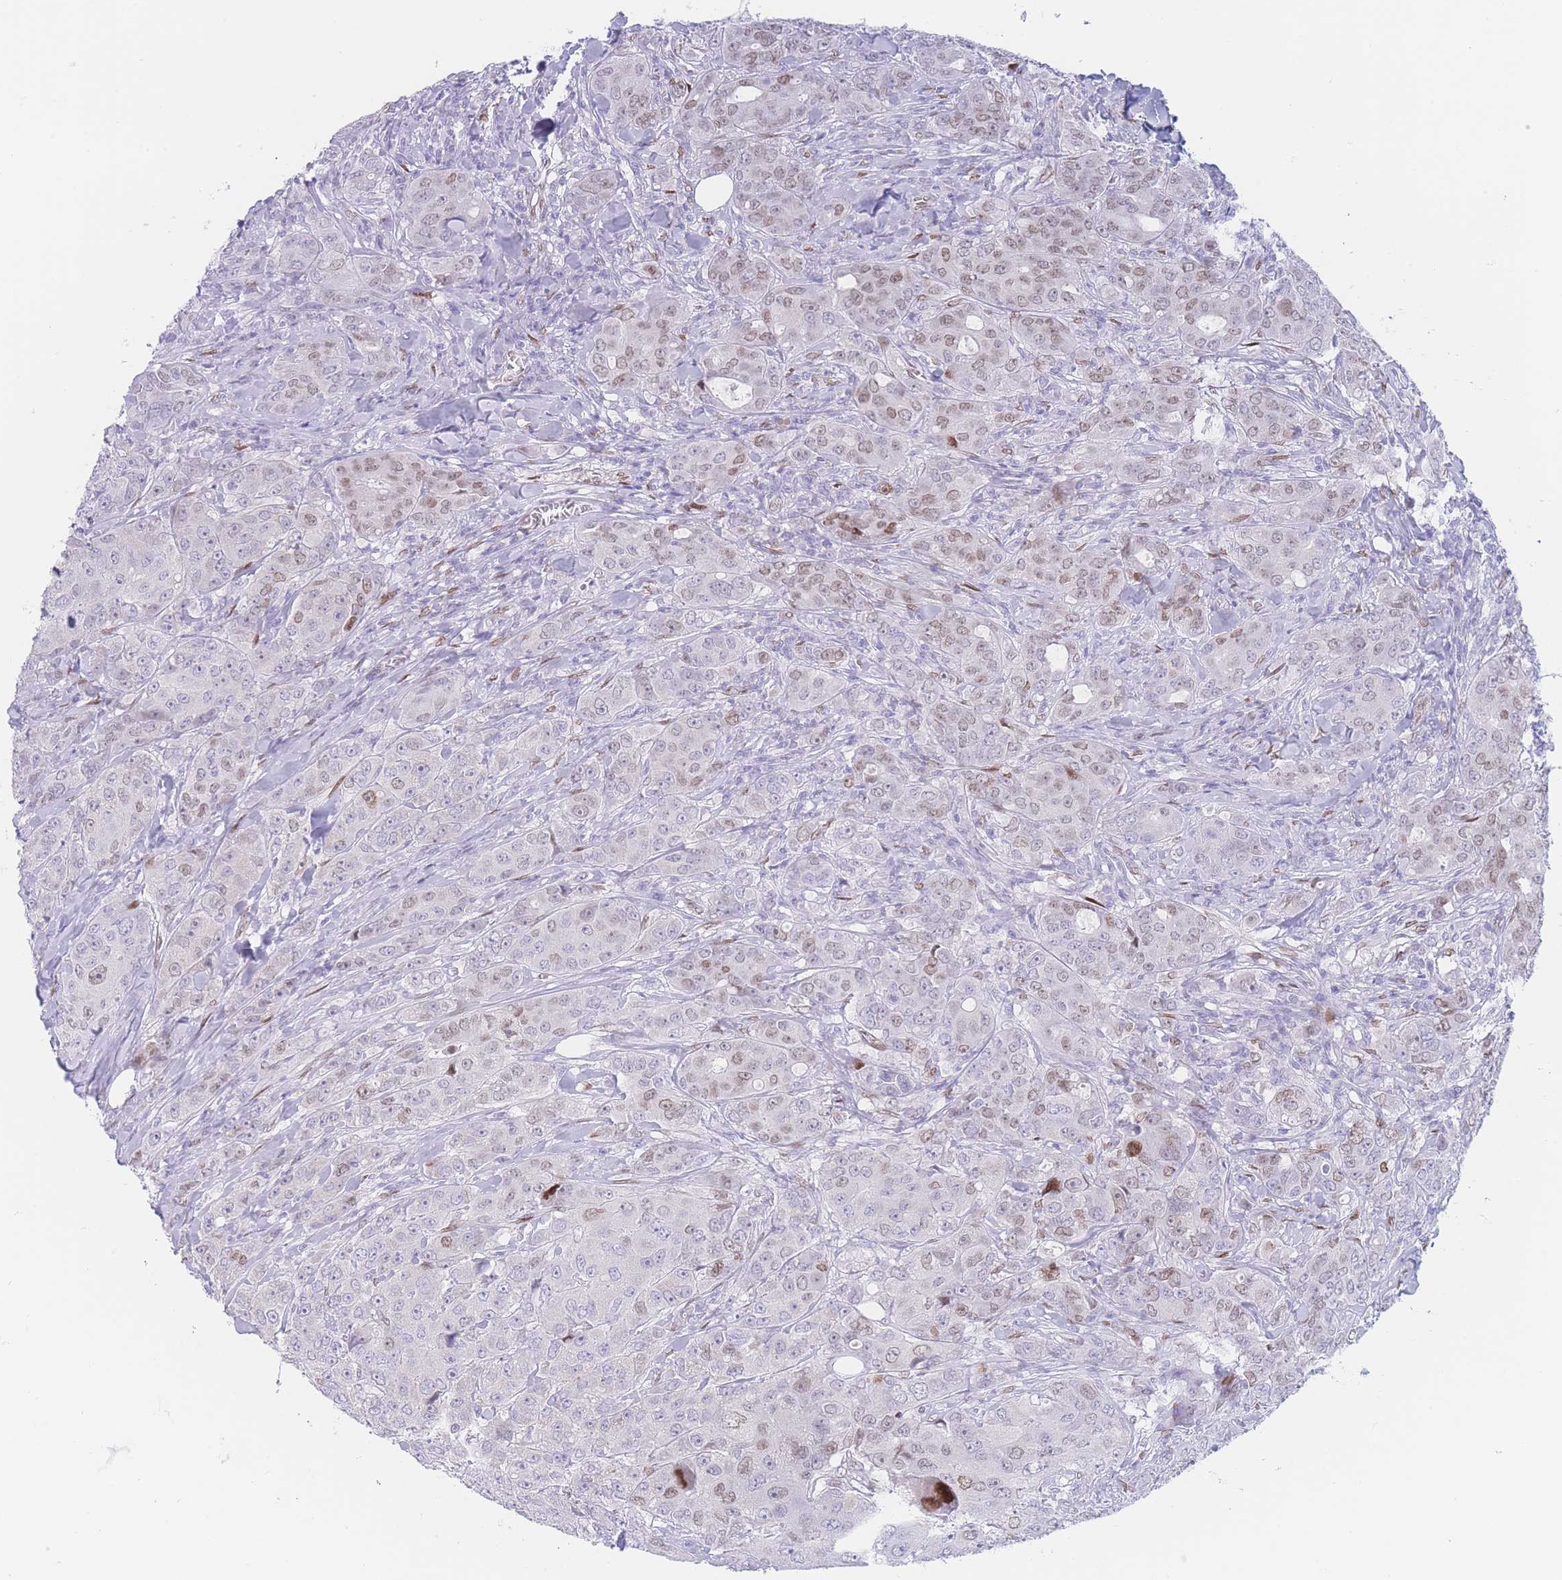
{"staining": {"intensity": "weak", "quantity": "25%-75%", "location": "nuclear"}, "tissue": "breast cancer", "cell_type": "Tumor cells", "image_type": "cancer", "snomed": [{"axis": "morphology", "description": "Duct carcinoma"}, {"axis": "topography", "description": "Breast"}], "caption": "Weak nuclear protein expression is appreciated in about 25%-75% of tumor cells in breast cancer (infiltrating ductal carcinoma).", "gene": "PSMB5", "patient": {"sex": "female", "age": 43}}